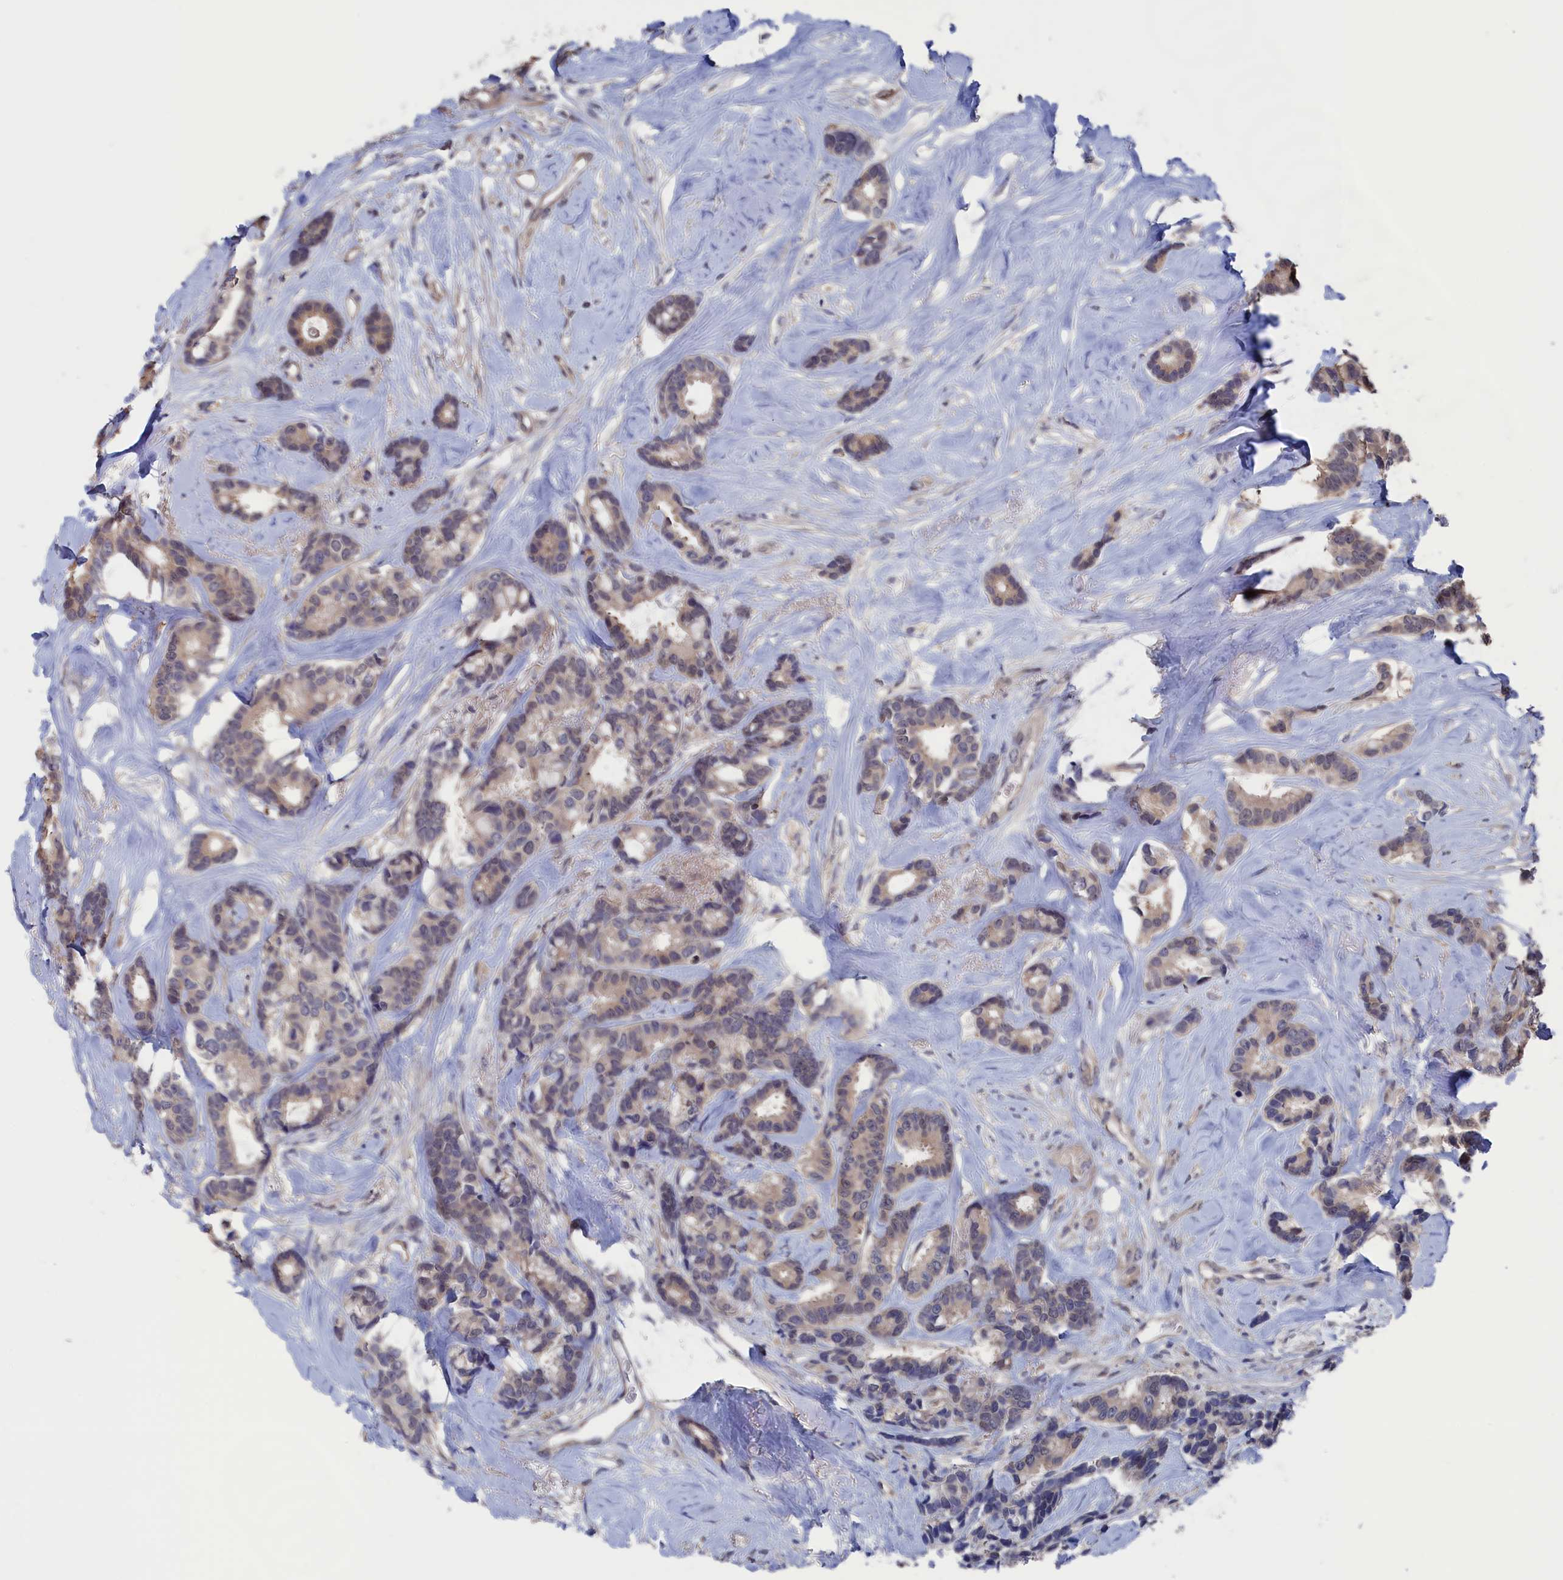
{"staining": {"intensity": "weak", "quantity": "<25%", "location": "cytoplasmic/membranous,nuclear"}, "tissue": "breast cancer", "cell_type": "Tumor cells", "image_type": "cancer", "snomed": [{"axis": "morphology", "description": "Duct carcinoma"}, {"axis": "topography", "description": "Breast"}], "caption": "IHC micrograph of neoplastic tissue: invasive ductal carcinoma (breast) stained with DAB exhibits no significant protein positivity in tumor cells.", "gene": "NUTF2", "patient": {"sex": "female", "age": 87}}